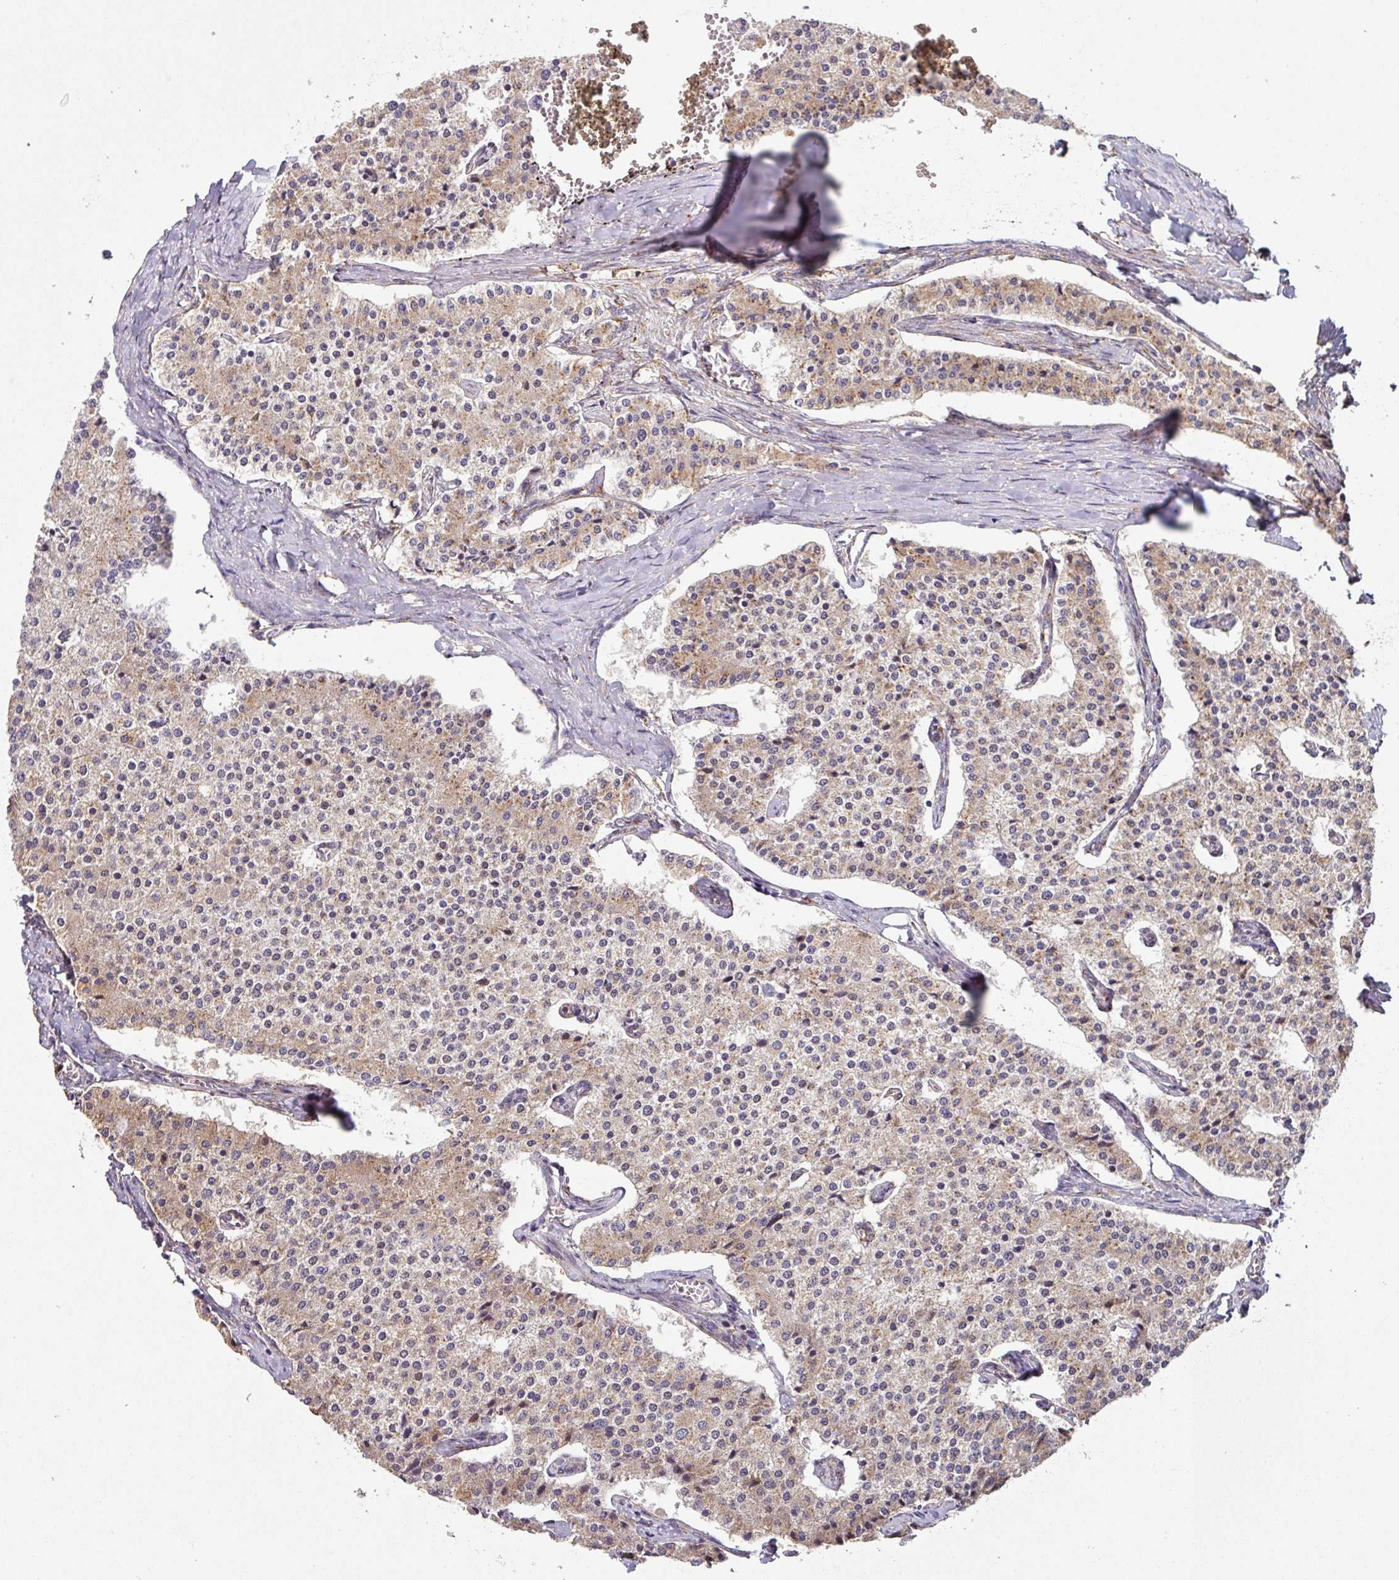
{"staining": {"intensity": "weak", "quantity": "25%-75%", "location": "cytoplasmic/membranous"}, "tissue": "carcinoid", "cell_type": "Tumor cells", "image_type": "cancer", "snomed": [{"axis": "morphology", "description": "Carcinoid, malignant, NOS"}, {"axis": "topography", "description": "Colon"}], "caption": "An immunohistochemistry (IHC) image of tumor tissue is shown. Protein staining in brown highlights weak cytoplasmic/membranous positivity in malignant carcinoid within tumor cells. (brown staining indicates protein expression, while blue staining denotes nuclei).", "gene": "ZNF268", "patient": {"sex": "female", "age": 52}}